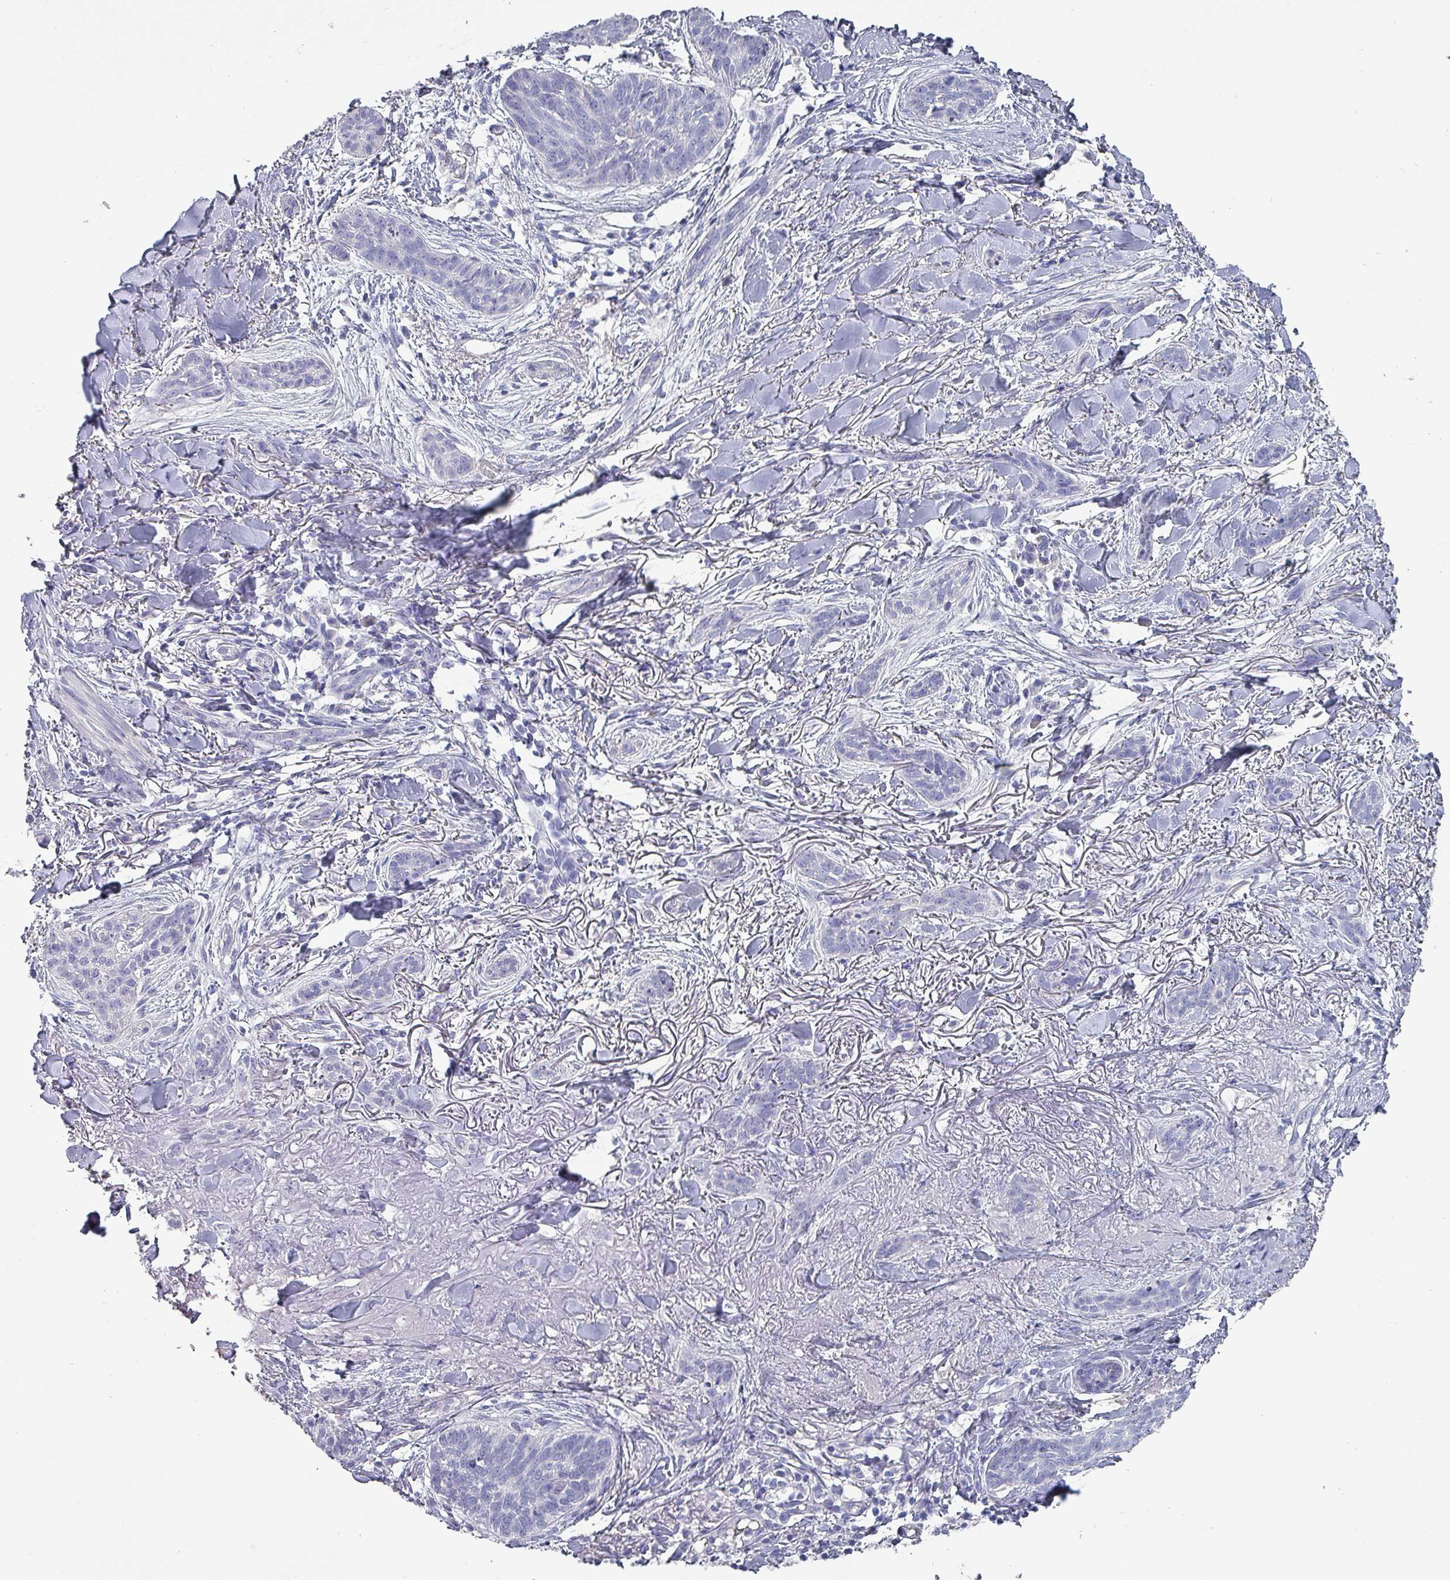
{"staining": {"intensity": "negative", "quantity": "none", "location": "none"}, "tissue": "skin cancer", "cell_type": "Tumor cells", "image_type": "cancer", "snomed": [{"axis": "morphology", "description": "Basal cell carcinoma"}, {"axis": "topography", "description": "Skin"}], "caption": "Immunohistochemistry (IHC) of human skin basal cell carcinoma shows no staining in tumor cells.", "gene": "INS-IGF2", "patient": {"sex": "male", "age": 52}}